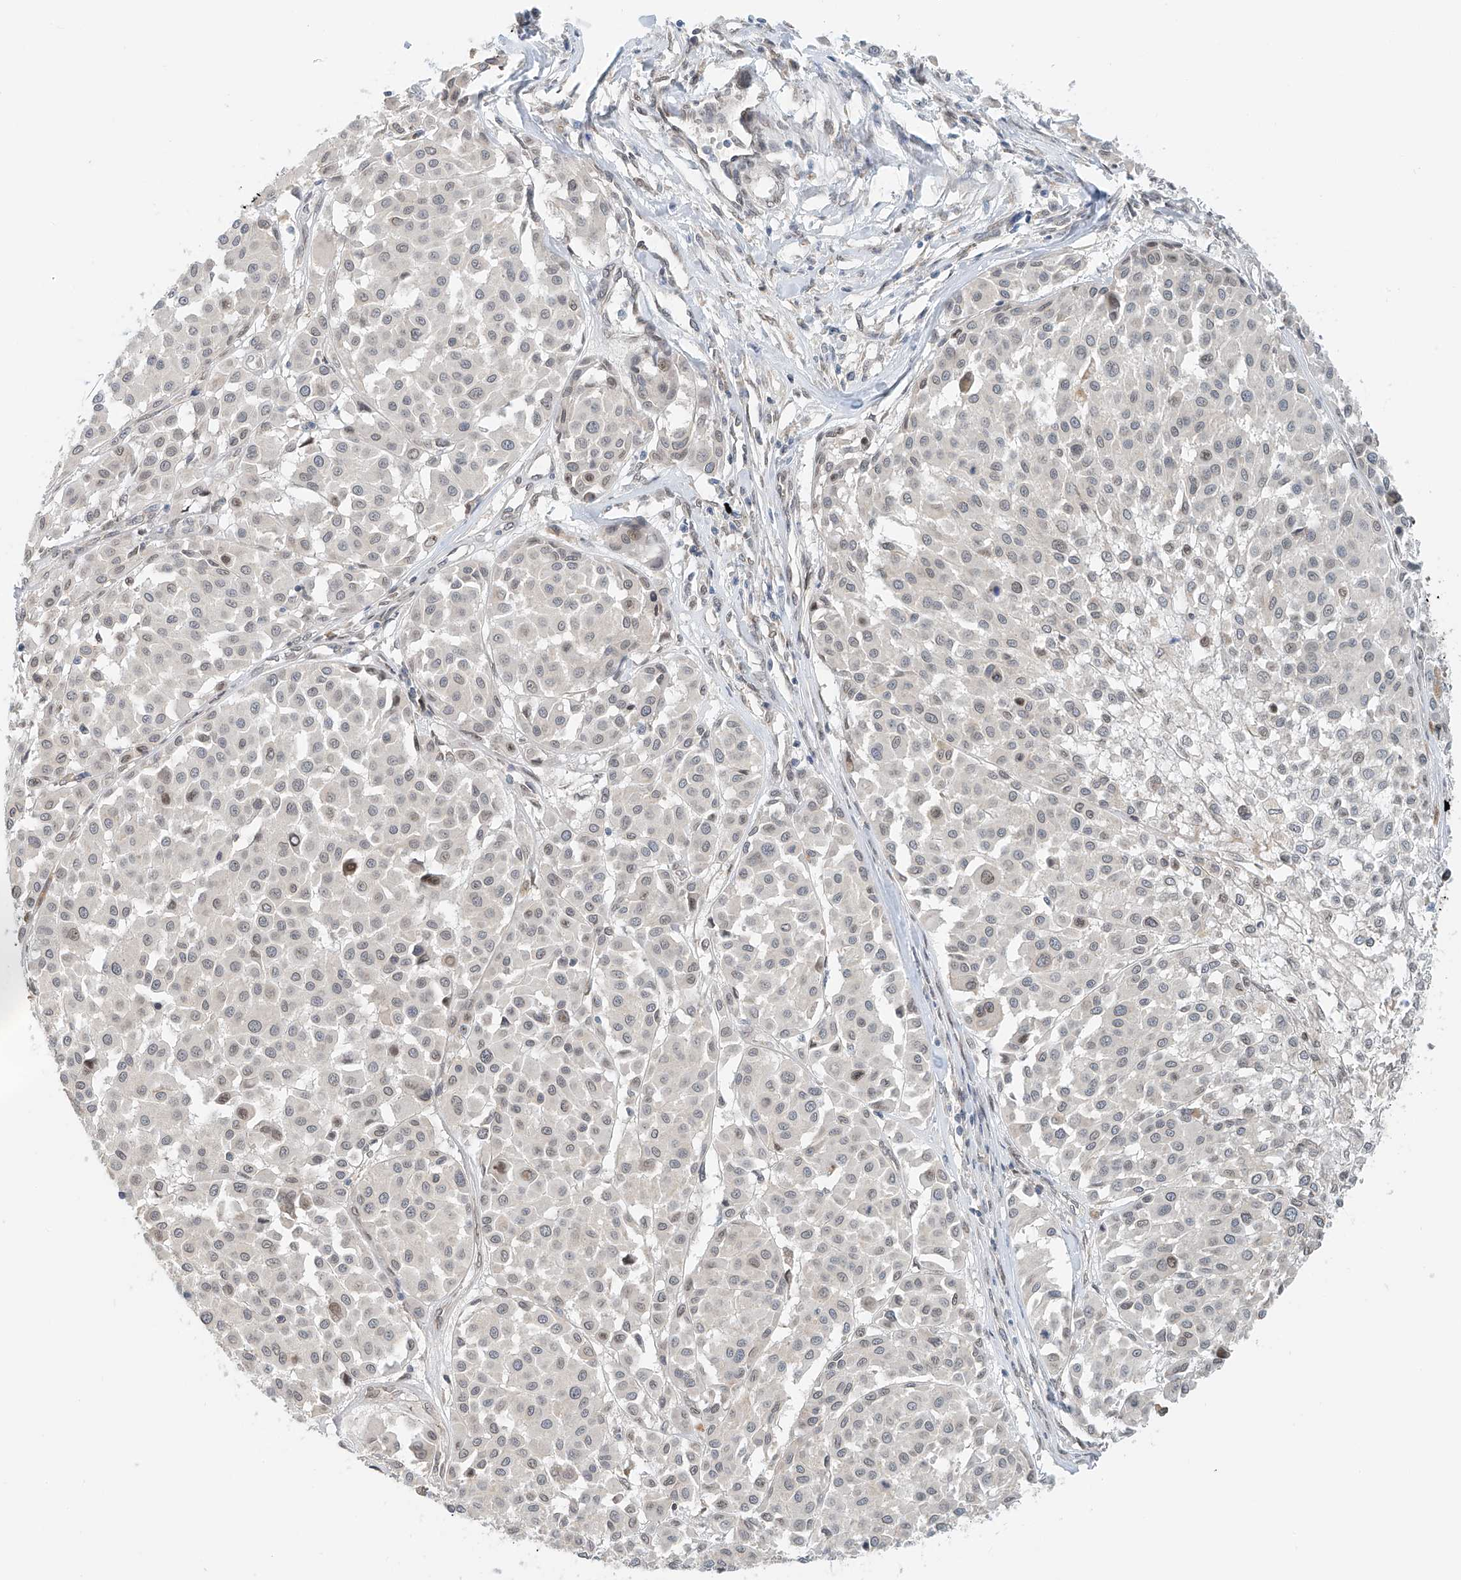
{"staining": {"intensity": "weak", "quantity": "<25%", "location": "nuclear"}, "tissue": "melanoma", "cell_type": "Tumor cells", "image_type": "cancer", "snomed": [{"axis": "morphology", "description": "Malignant melanoma, Metastatic site"}, {"axis": "topography", "description": "Soft tissue"}], "caption": "Protein analysis of malignant melanoma (metastatic site) demonstrates no significant positivity in tumor cells.", "gene": "STARD9", "patient": {"sex": "male", "age": 41}}